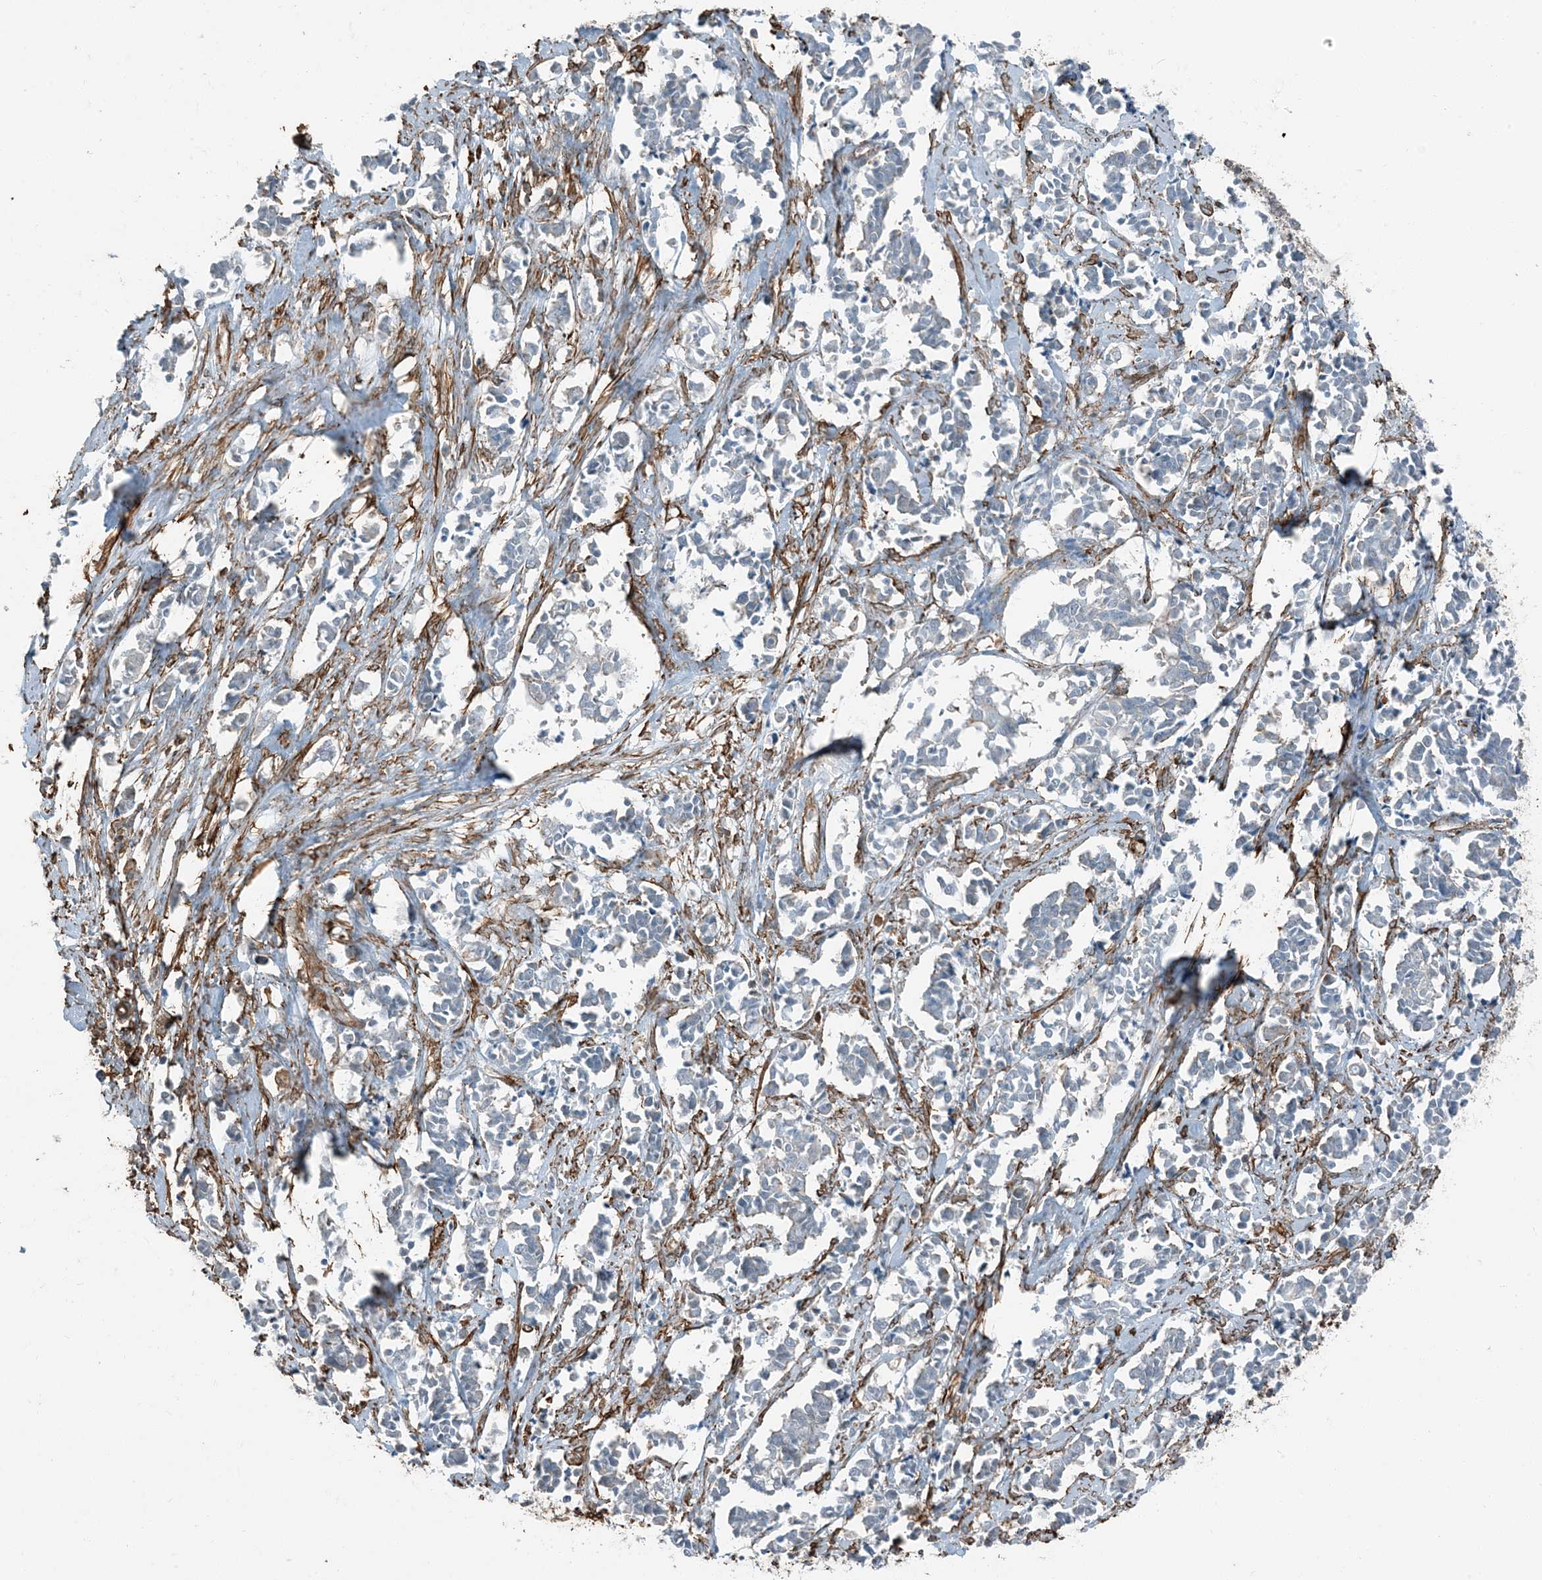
{"staining": {"intensity": "negative", "quantity": "none", "location": "none"}, "tissue": "cervical cancer", "cell_type": "Tumor cells", "image_type": "cancer", "snomed": [{"axis": "morphology", "description": "Squamous cell carcinoma, NOS"}, {"axis": "topography", "description": "Cervix"}], "caption": "Human cervical cancer (squamous cell carcinoma) stained for a protein using IHC exhibits no expression in tumor cells.", "gene": "APOBEC3C", "patient": {"sex": "female", "age": 35}}